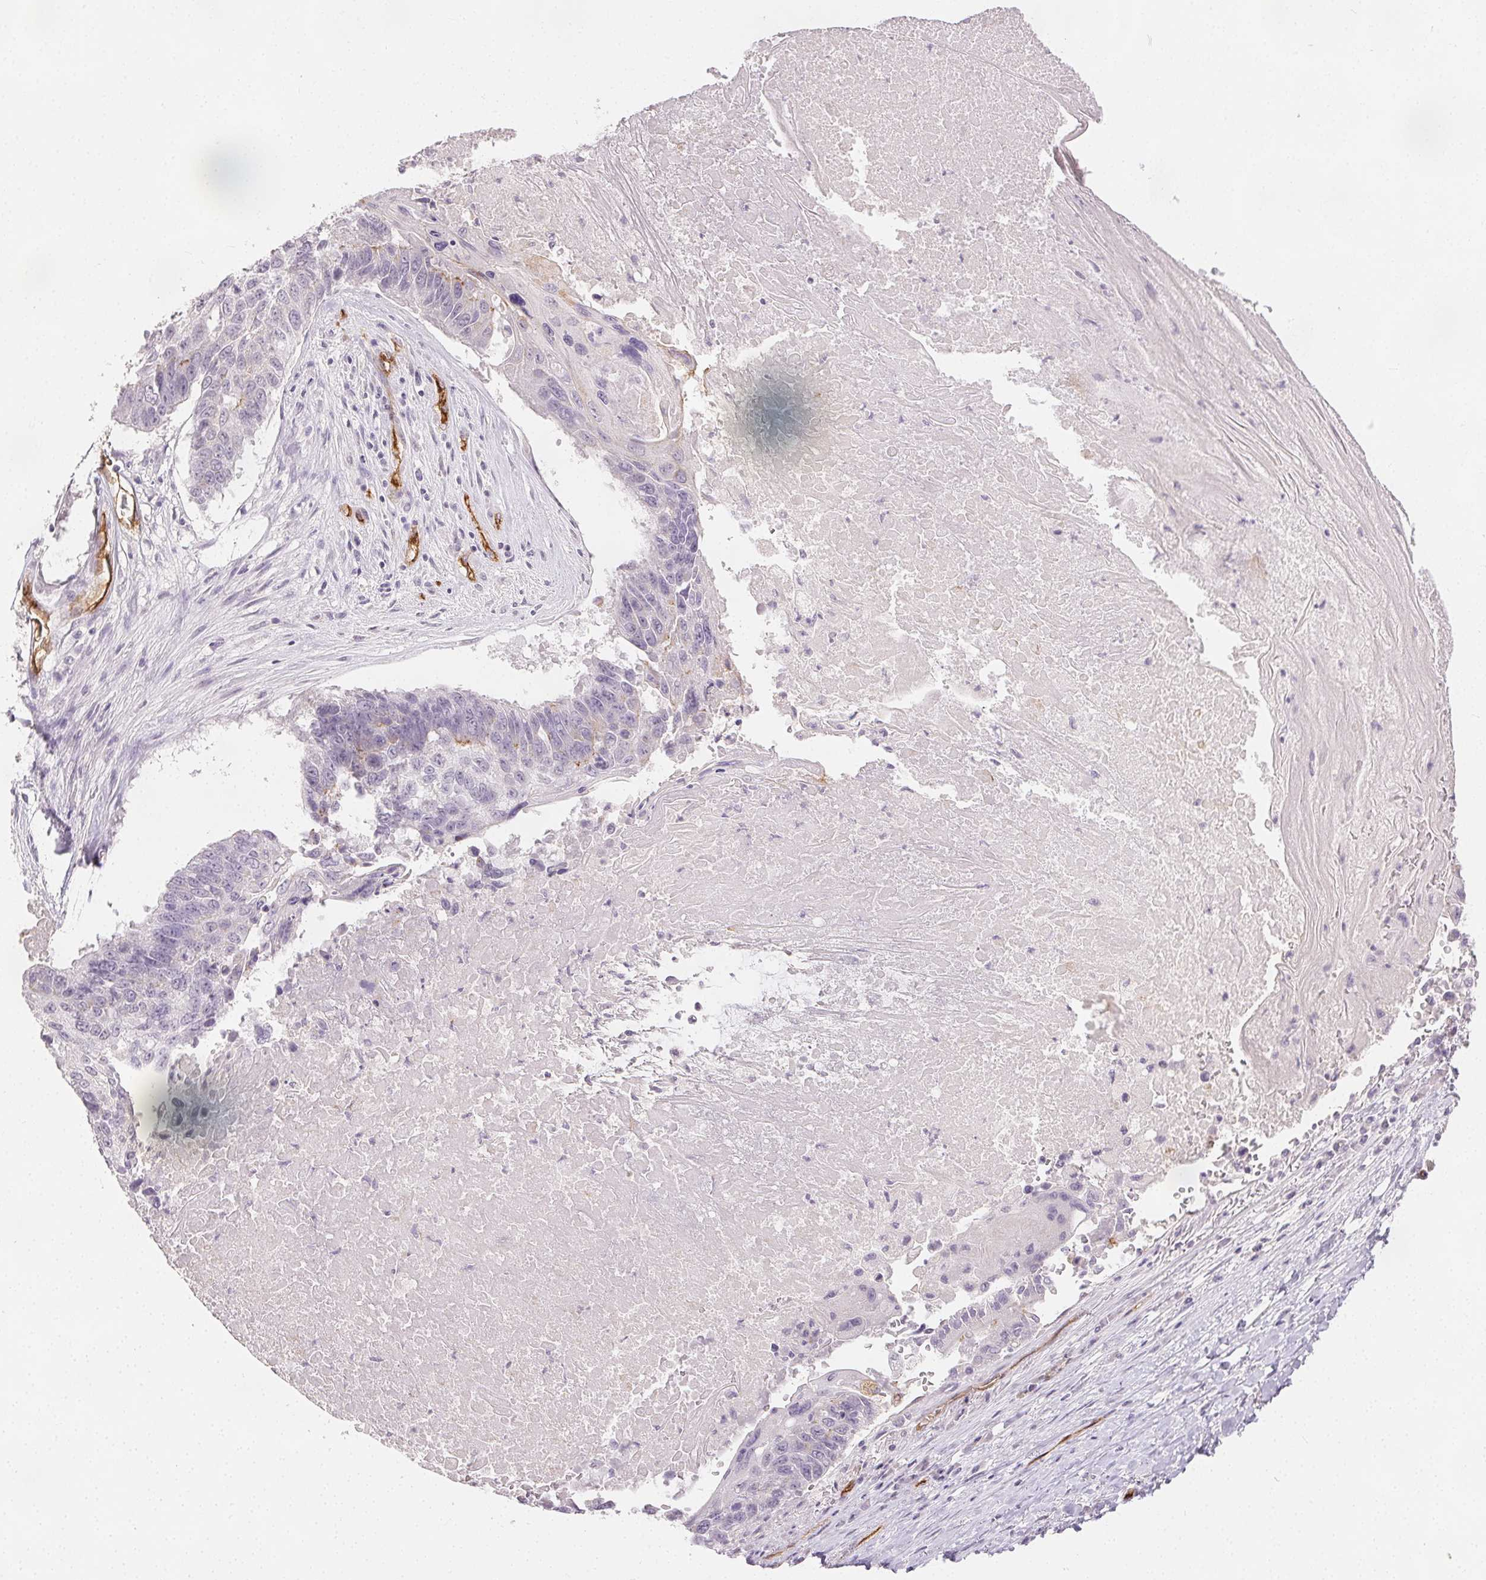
{"staining": {"intensity": "negative", "quantity": "none", "location": "none"}, "tissue": "lung cancer", "cell_type": "Tumor cells", "image_type": "cancer", "snomed": [{"axis": "morphology", "description": "Squamous cell carcinoma, NOS"}, {"axis": "topography", "description": "Lung"}], "caption": "Squamous cell carcinoma (lung) was stained to show a protein in brown. There is no significant expression in tumor cells. The staining is performed using DAB brown chromogen with nuclei counter-stained in using hematoxylin.", "gene": "PODXL", "patient": {"sex": "male", "age": 73}}